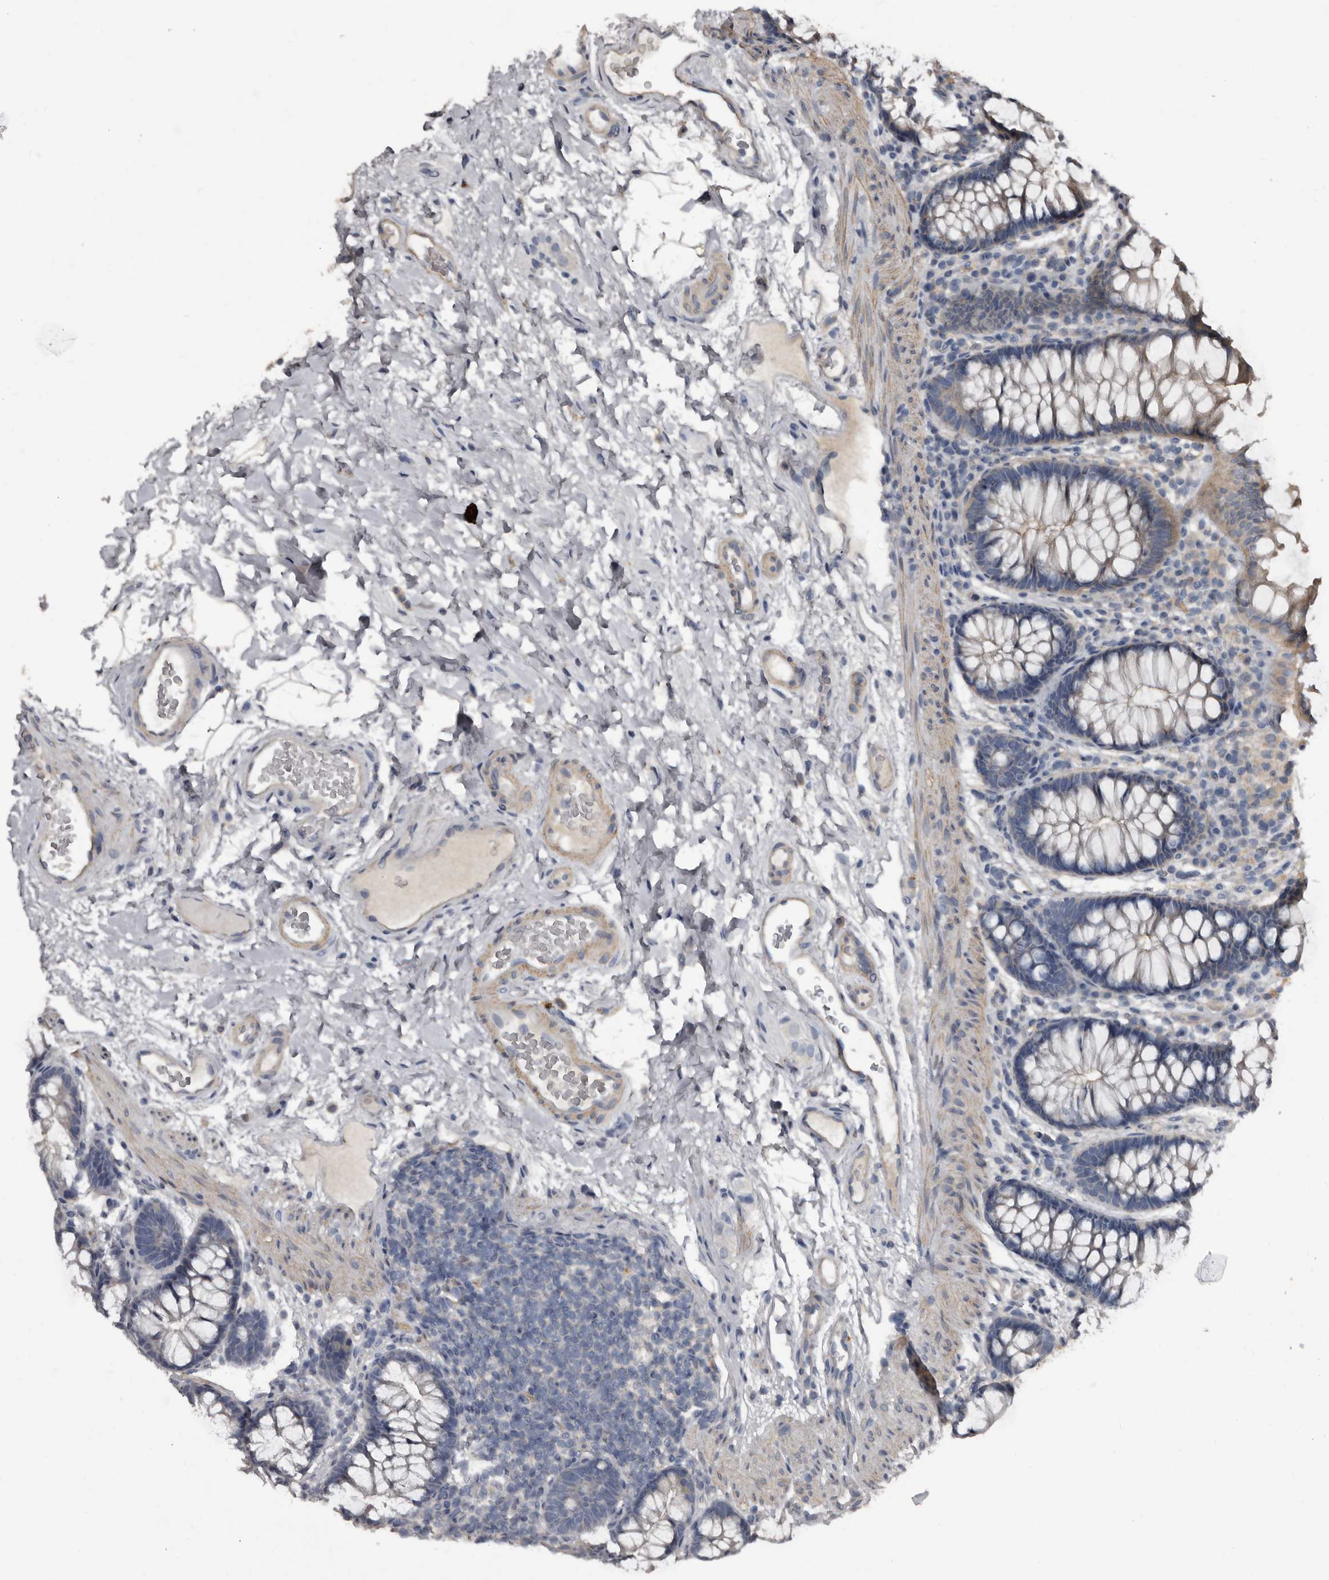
{"staining": {"intensity": "weak", "quantity": "<25%", "location": "cytoplasmic/membranous"}, "tissue": "colon", "cell_type": "Endothelial cells", "image_type": "normal", "snomed": [{"axis": "morphology", "description": "Normal tissue, NOS"}, {"axis": "topography", "description": "Colon"}], "caption": "Image shows no protein staining in endothelial cells of unremarkable colon.", "gene": "GREB1", "patient": {"sex": "female", "age": 62}}